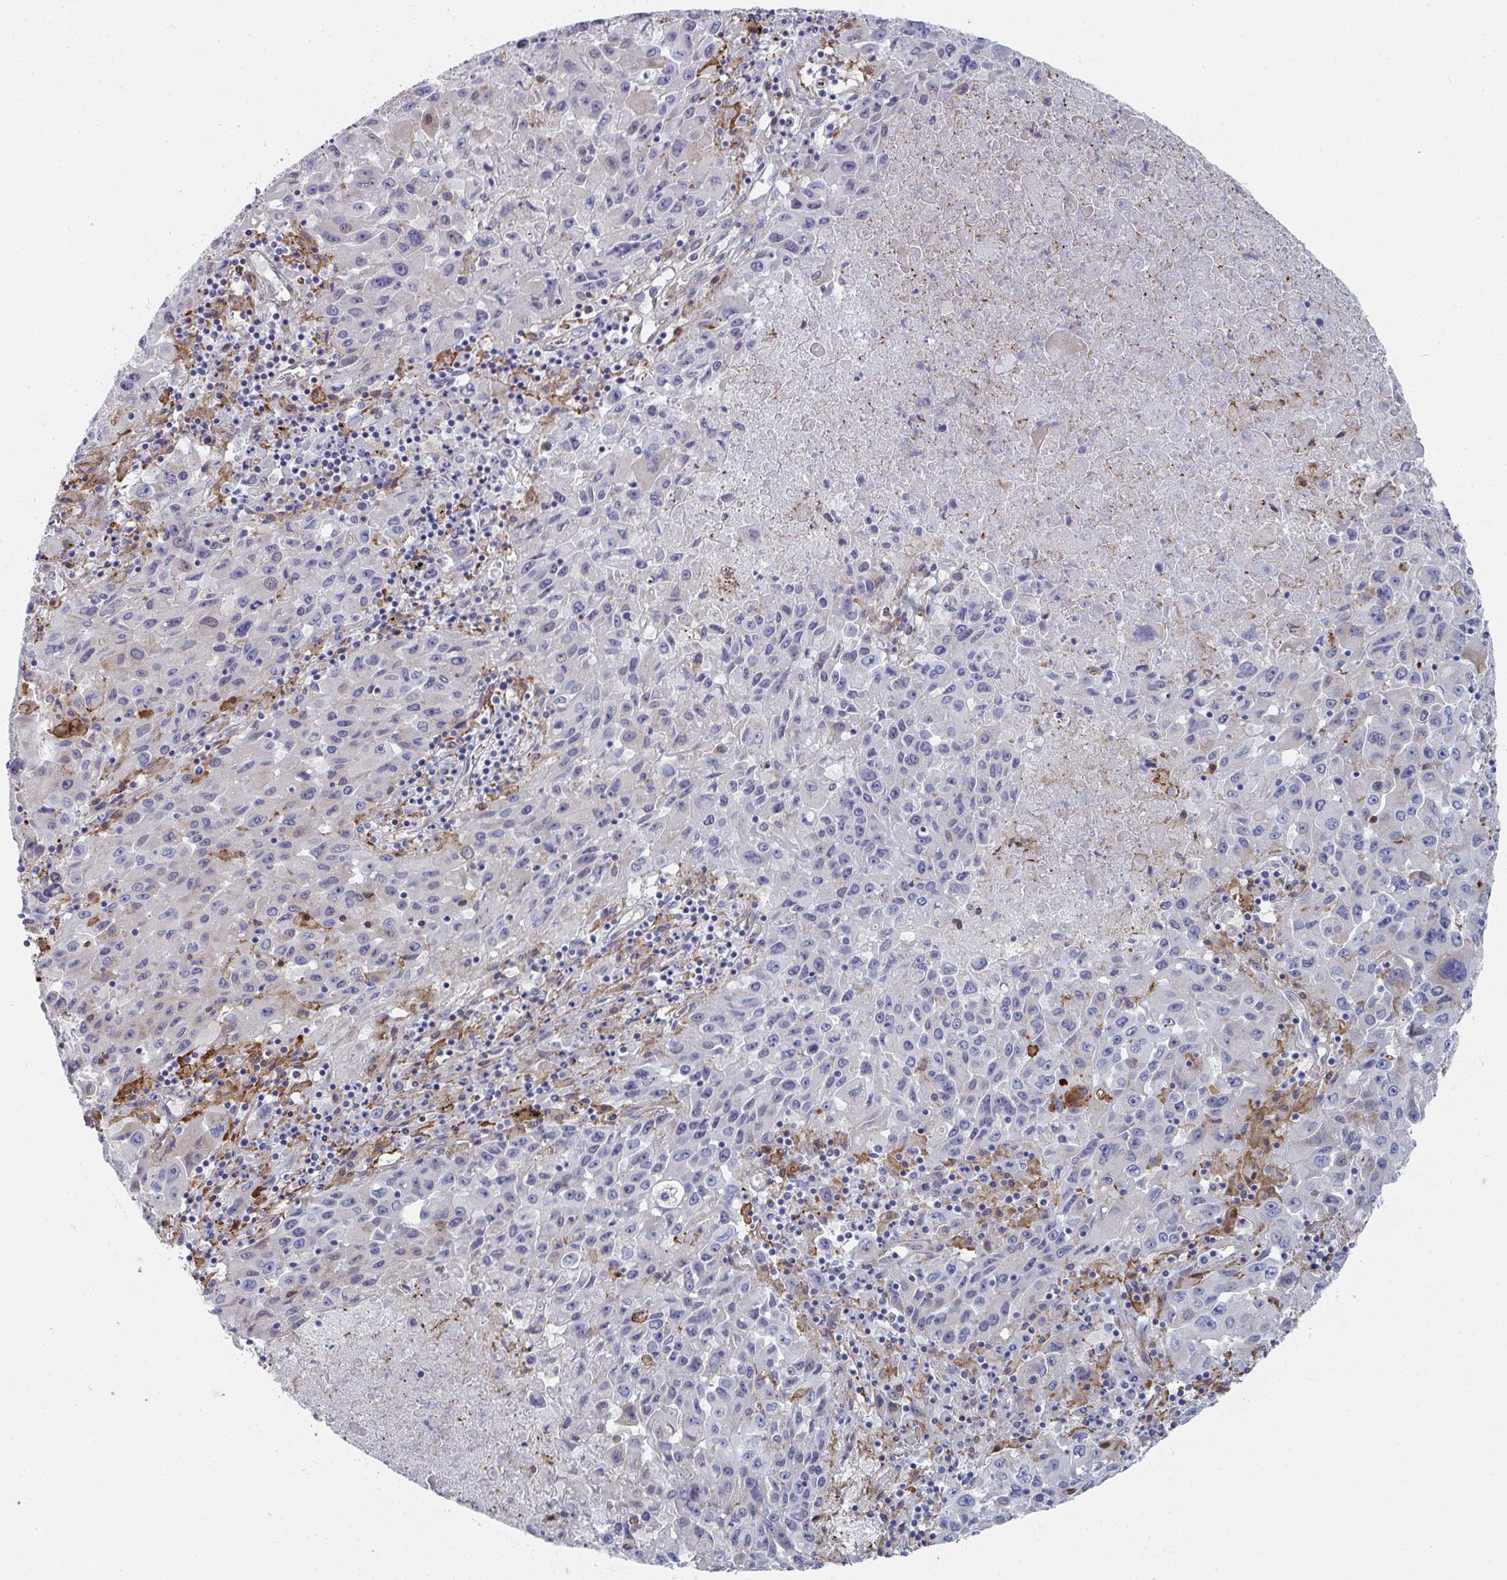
{"staining": {"intensity": "negative", "quantity": "none", "location": "none"}, "tissue": "lung cancer", "cell_type": "Tumor cells", "image_type": "cancer", "snomed": [{"axis": "morphology", "description": "Squamous cell carcinoma, NOS"}, {"axis": "topography", "description": "Lung"}], "caption": "High power microscopy photomicrograph of an IHC micrograph of lung cancer, revealing no significant staining in tumor cells.", "gene": "PSMG1", "patient": {"sex": "male", "age": 63}}